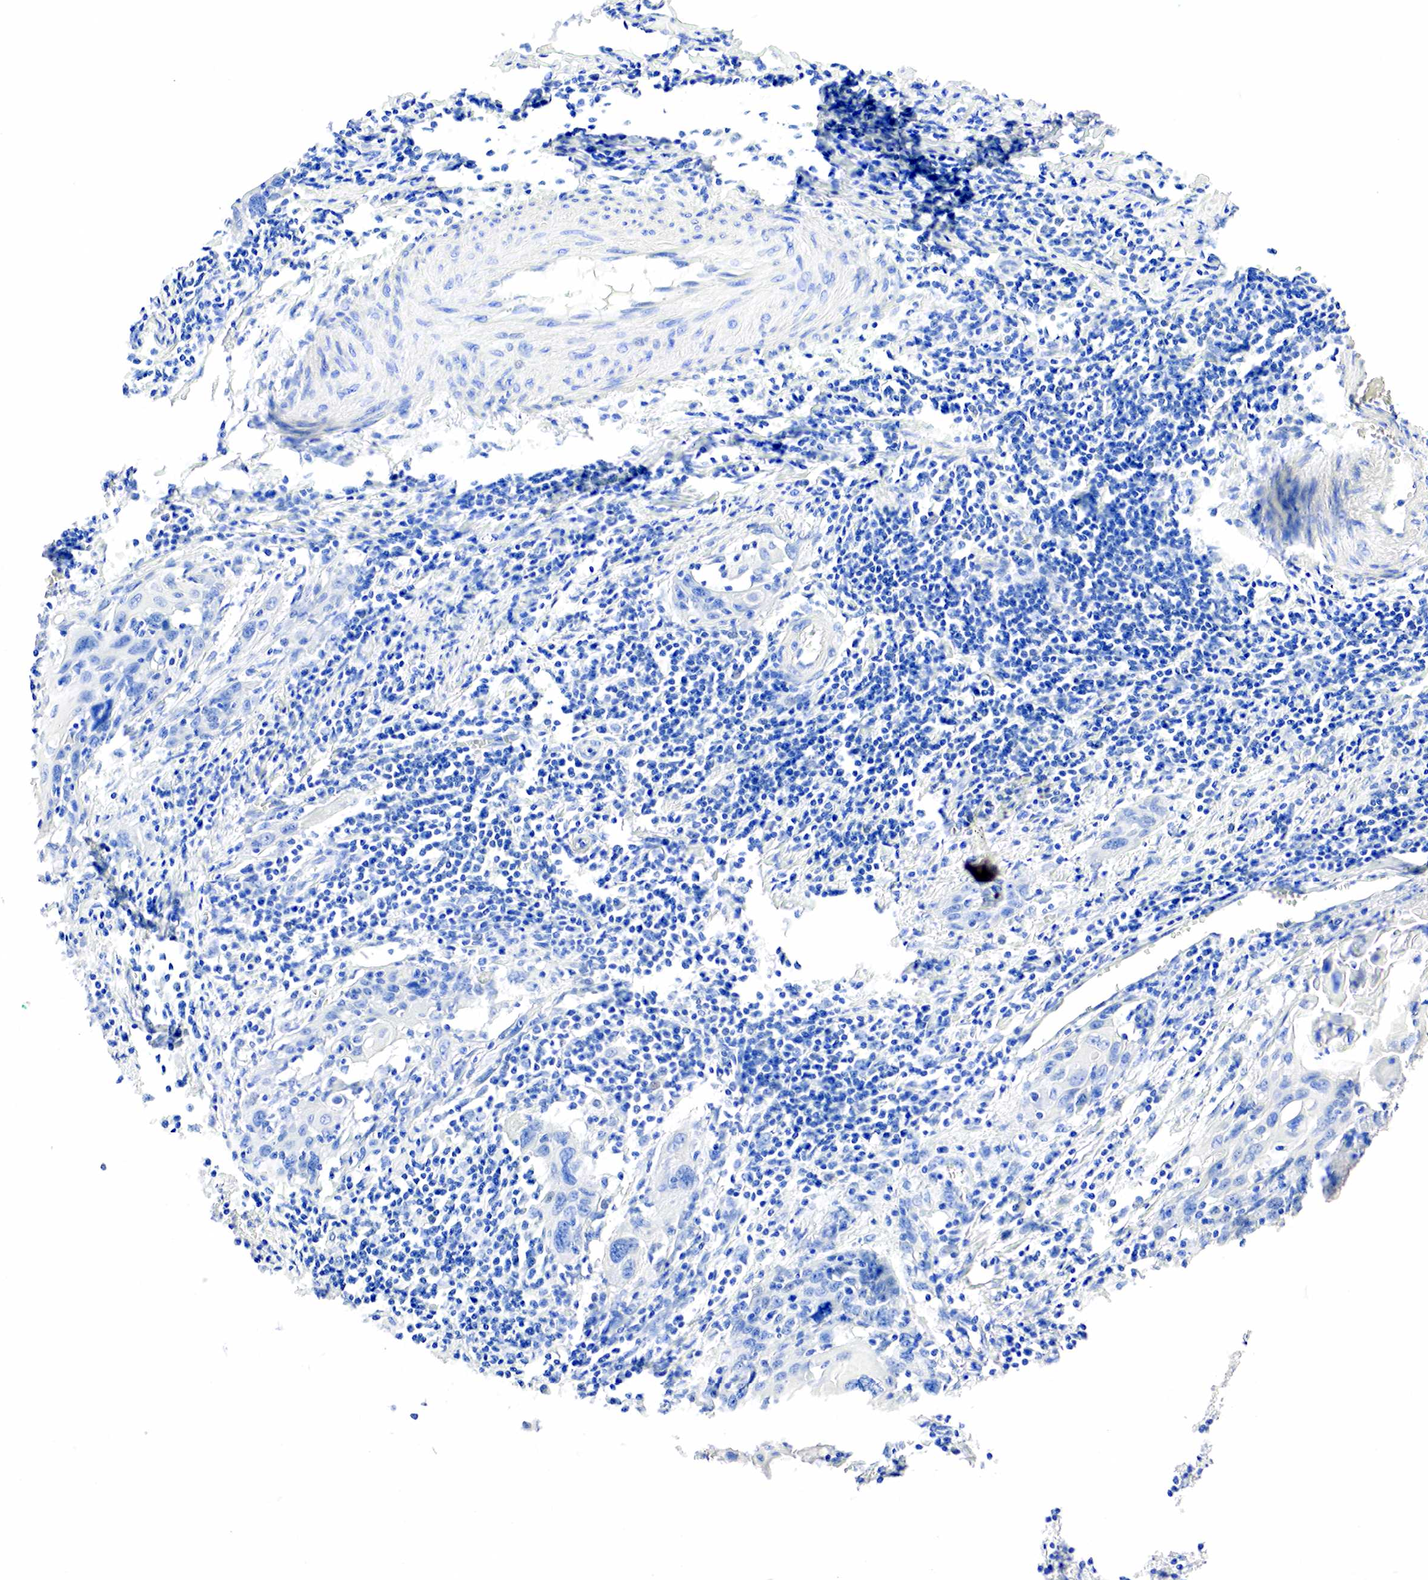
{"staining": {"intensity": "negative", "quantity": "none", "location": "none"}, "tissue": "cervical cancer", "cell_type": "Tumor cells", "image_type": "cancer", "snomed": [{"axis": "morphology", "description": "Squamous cell carcinoma, NOS"}, {"axis": "topography", "description": "Cervix"}], "caption": "DAB (3,3'-diaminobenzidine) immunohistochemical staining of human squamous cell carcinoma (cervical) demonstrates no significant expression in tumor cells.", "gene": "SST", "patient": {"sex": "female", "age": 54}}